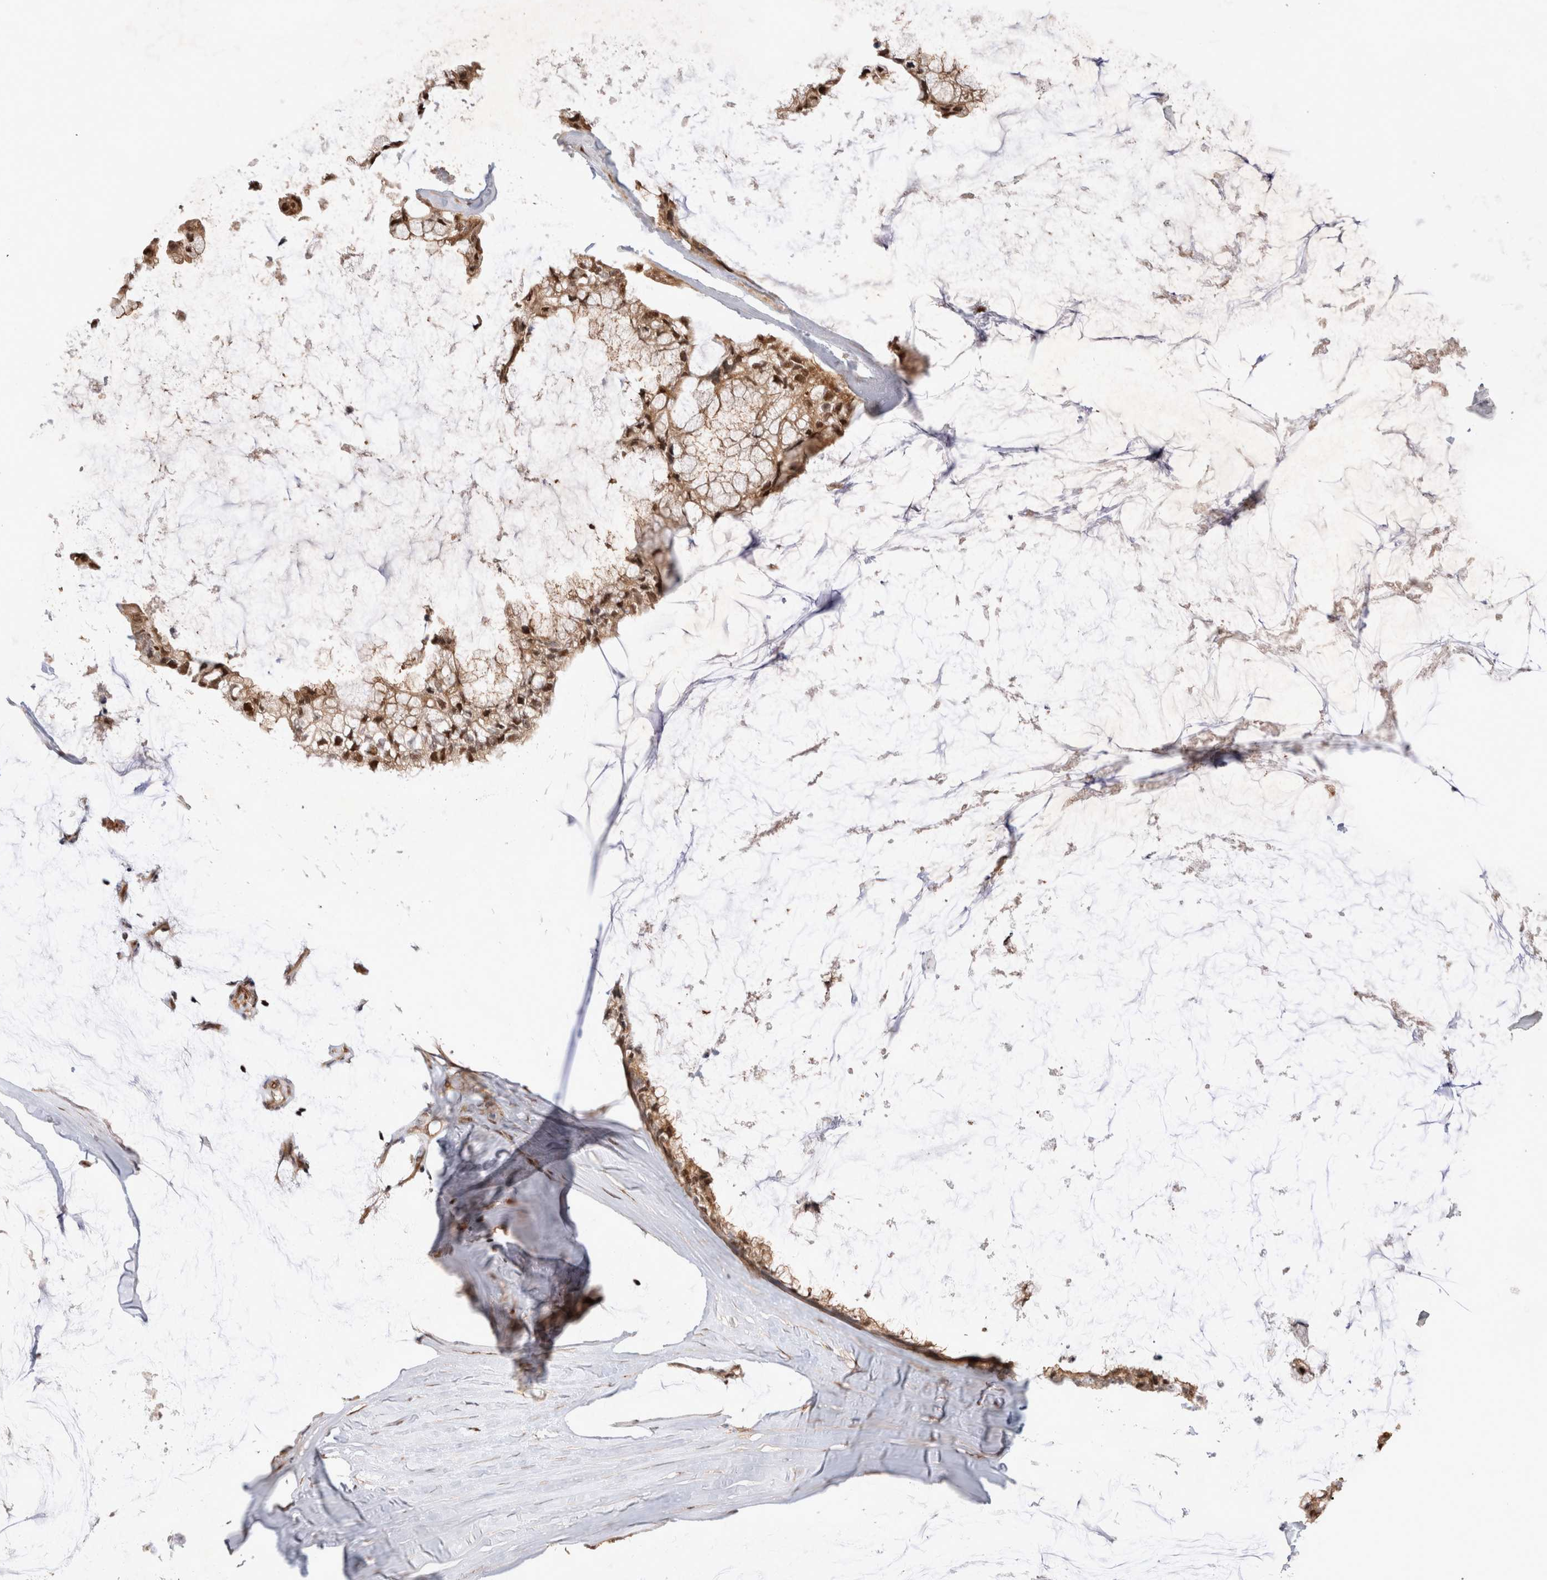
{"staining": {"intensity": "moderate", "quantity": ">75%", "location": "cytoplasmic/membranous,nuclear"}, "tissue": "ovarian cancer", "cell_type": "Tumor cells", "image_type": "cancer", "snomed": [{"axis": "morphology", "description": "Cystadenocarcinoma, mucinous, NOS"}, {"axis": "topography", "description": "Ovary"}], "caption": "Protein expression analysis of ovarian mucinous cystadenocarcinoma displays moderate cytoplasmic/membranous and nuclear staining in about >75% of tumor cells.", "gene": "HTT", "patient": {"sex": "female", "age": 39}}